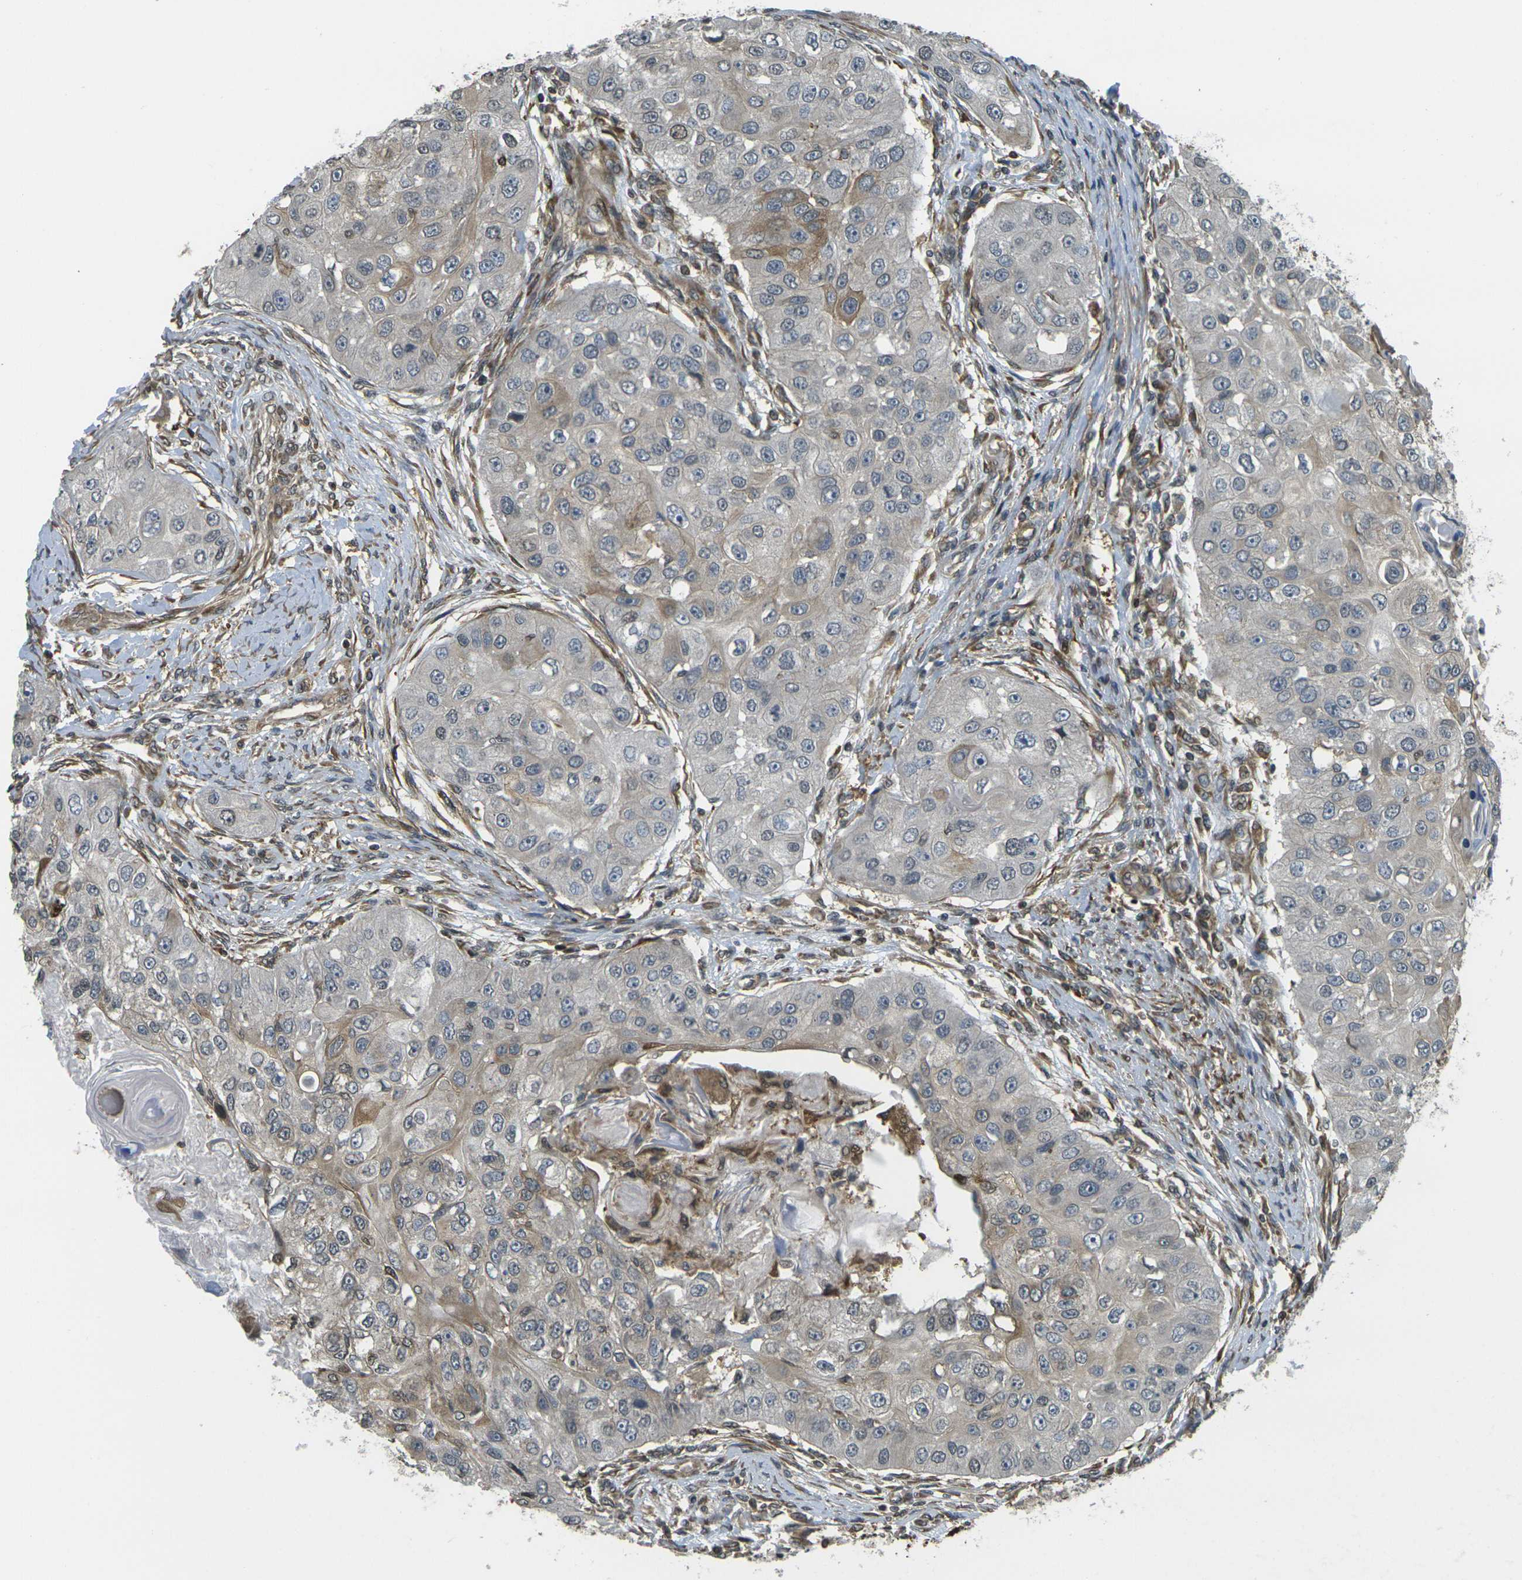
{"staining": {"intensity": "moderate", "quantity": "<25%", "location": "cytoplasmic/membranous"}, "tissue": "head and neck cancer", "cell_type": "Tumor cells", "image_type": "cancer", "snomed": [{"axis": "morphology", "description": "Normal tissue, NOS"}, {"axis": "morphology", "description": "Squamous cell carcinoma, NOS"}, {"axis": "topography", "description": "Skeletal muscle"}, {"axis": "topography", "description": "Head-Neck"}], "caption": "Head and neck cancer (squamous cell carcinoma) stained with IHC shows moderate cytoplasmic/membranous positivity in about <25% of tumor cells.", "gene": "CAST", "patient": {"sex": "male", "age": 51}}